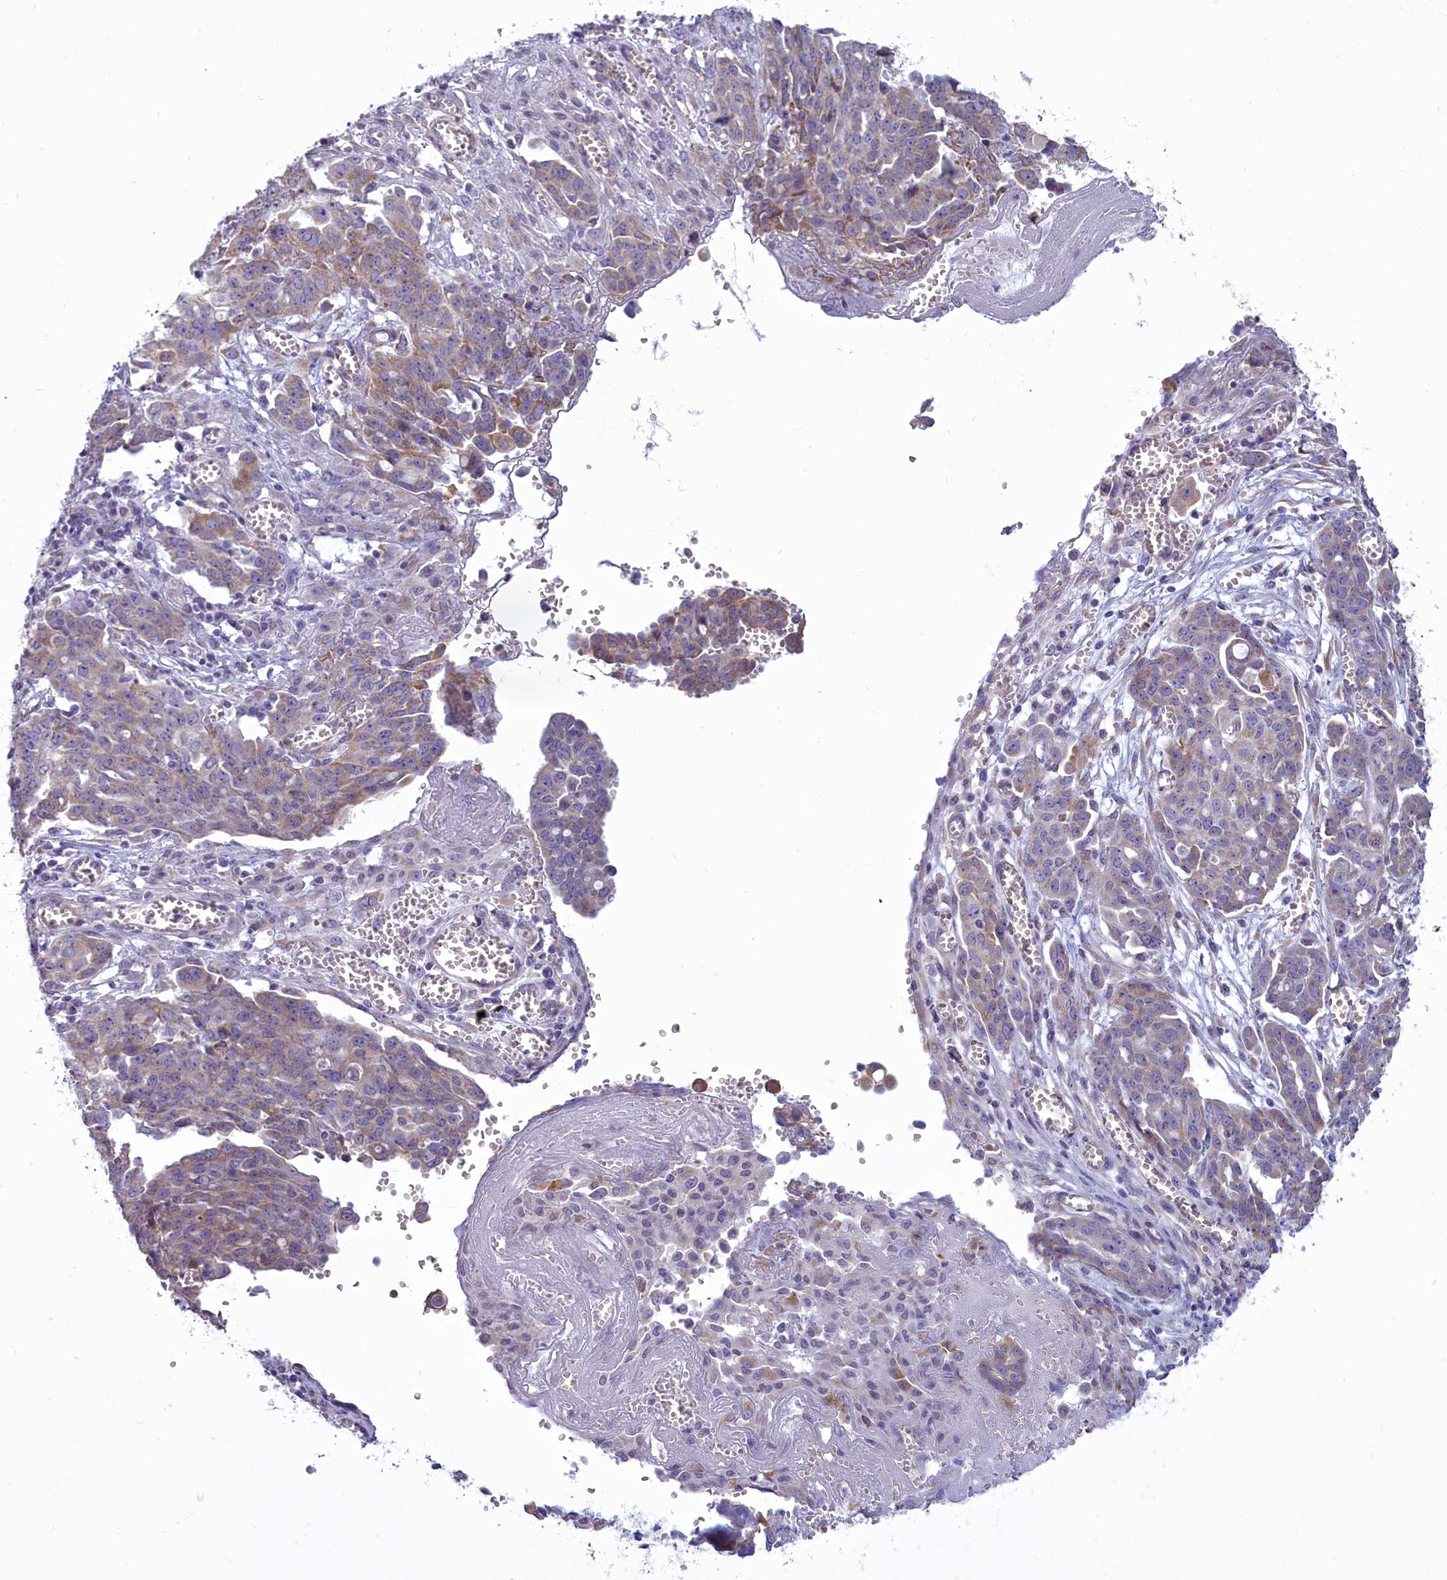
{"staining": {"intensity": "weak", "quantity": "25%-75%", "location": "cytoplasmic/membranous"}, "tissue": "ovarian cancer", "cell_type": "Tumor cells", "image_type": "cancer", "snomed": [{"axis": "morphology", "description": "Cystadenocarcinoma, serous, NOS"}, {"axis": "topography", "description": "Soft tissue"}, {"axis": "topography", "description": "Ovary"}], "caption": "The image exhibits a brown stain indicating the presence of a protein in the cytoplasmic/membranous of tumor cells in ovarian cancer.", "gene": "CENATAC", "patient": {"sex": "female", "age": 57}}